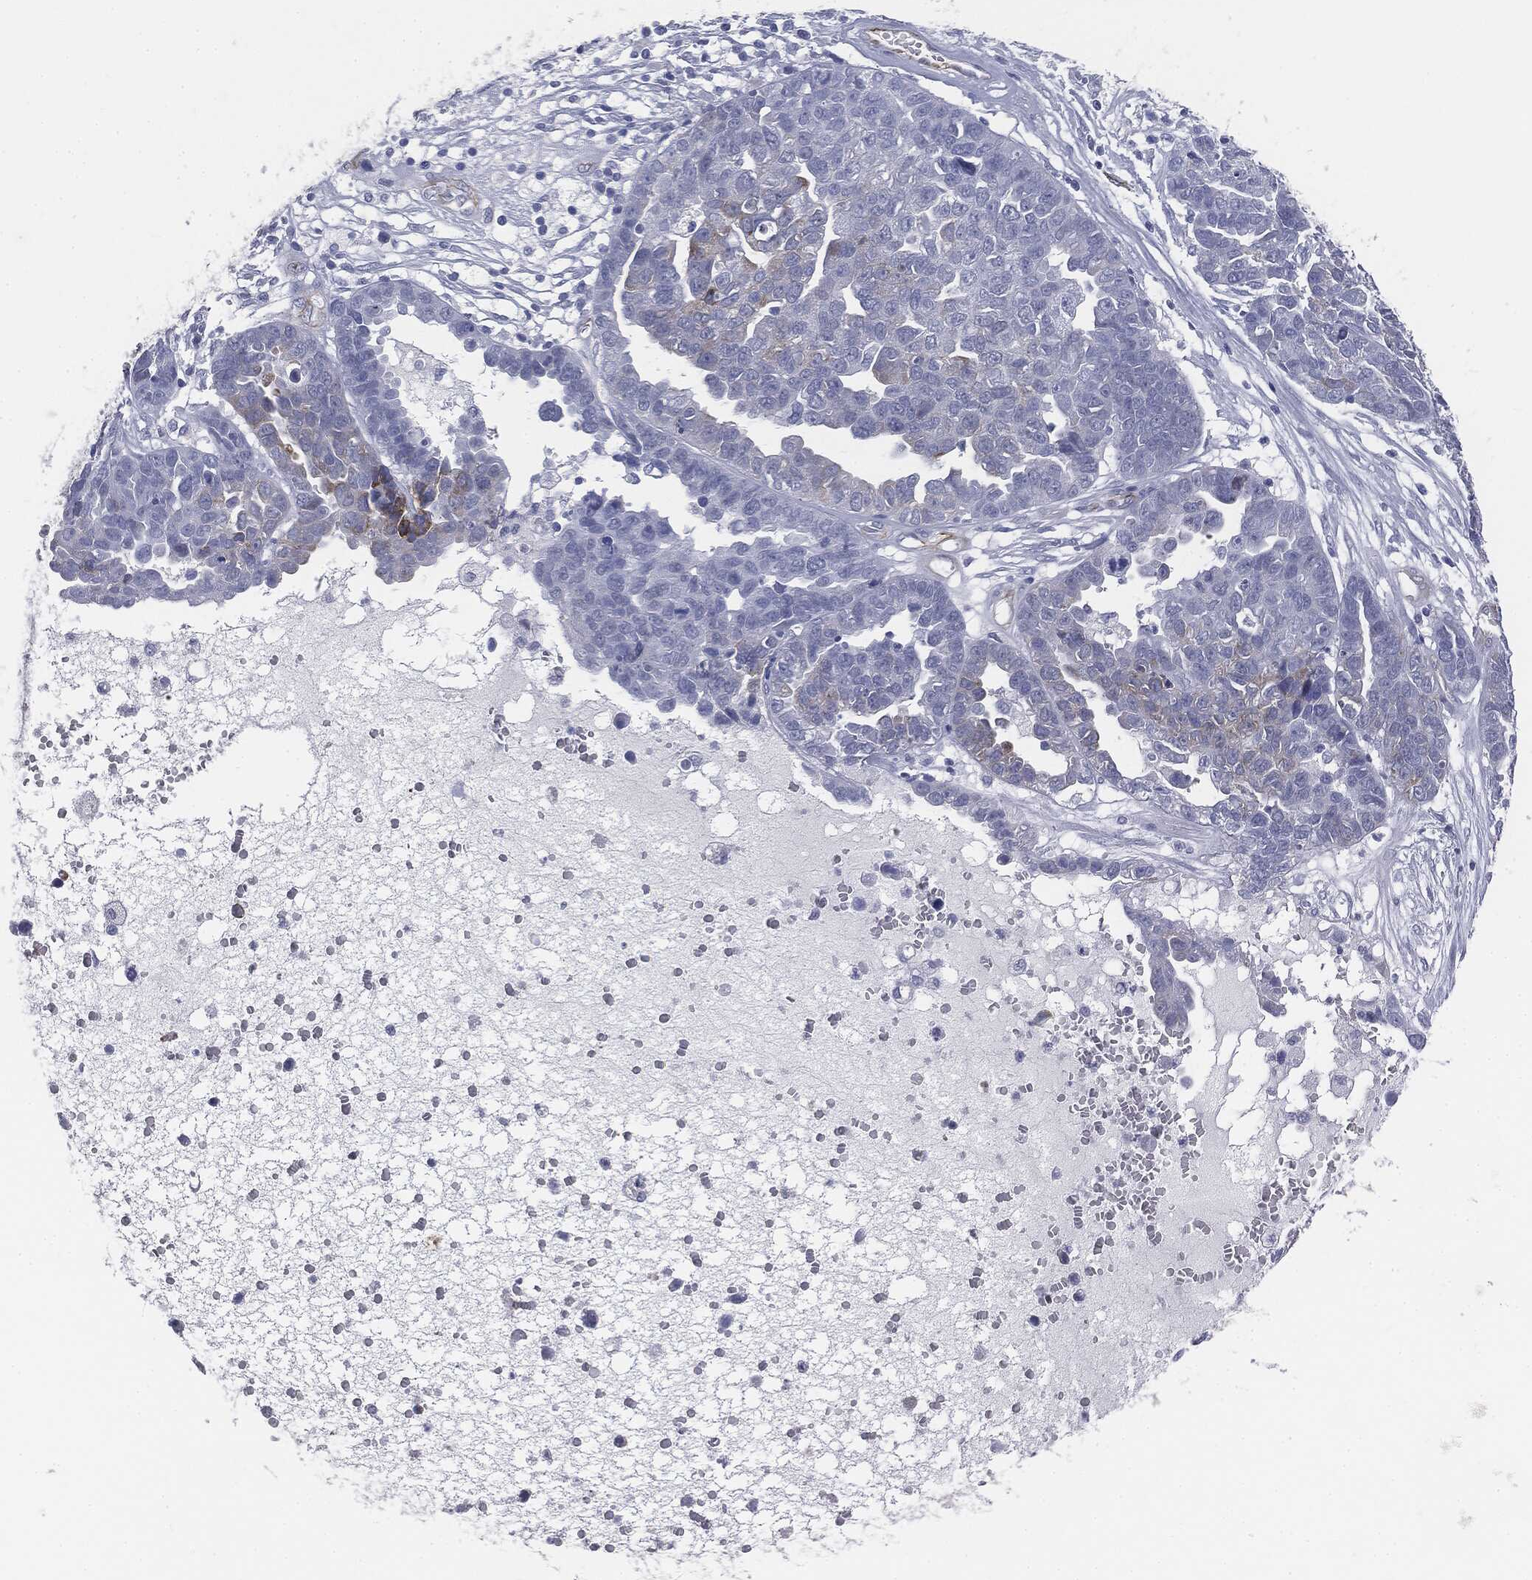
{"staining": {"intensity": "negative", "quantity": "none", "location": "none"}, "tissue": "ovarian cancer", "cell_type": "Tumor cells", "image_type": "cancer", "snomed": [{"axis": "morphology", "description": "Cystadenocarcinoma, serous, NOS"}, {"axis": "topography", "description": "Ovary"}], "caption": "Histopathology image shows no significant protein expression in tumor cells of ovarian cancer (serous cystadenocarcinoma).", "gene": "MUC5AC", "patient": {"sex": "female", "age": 87}}